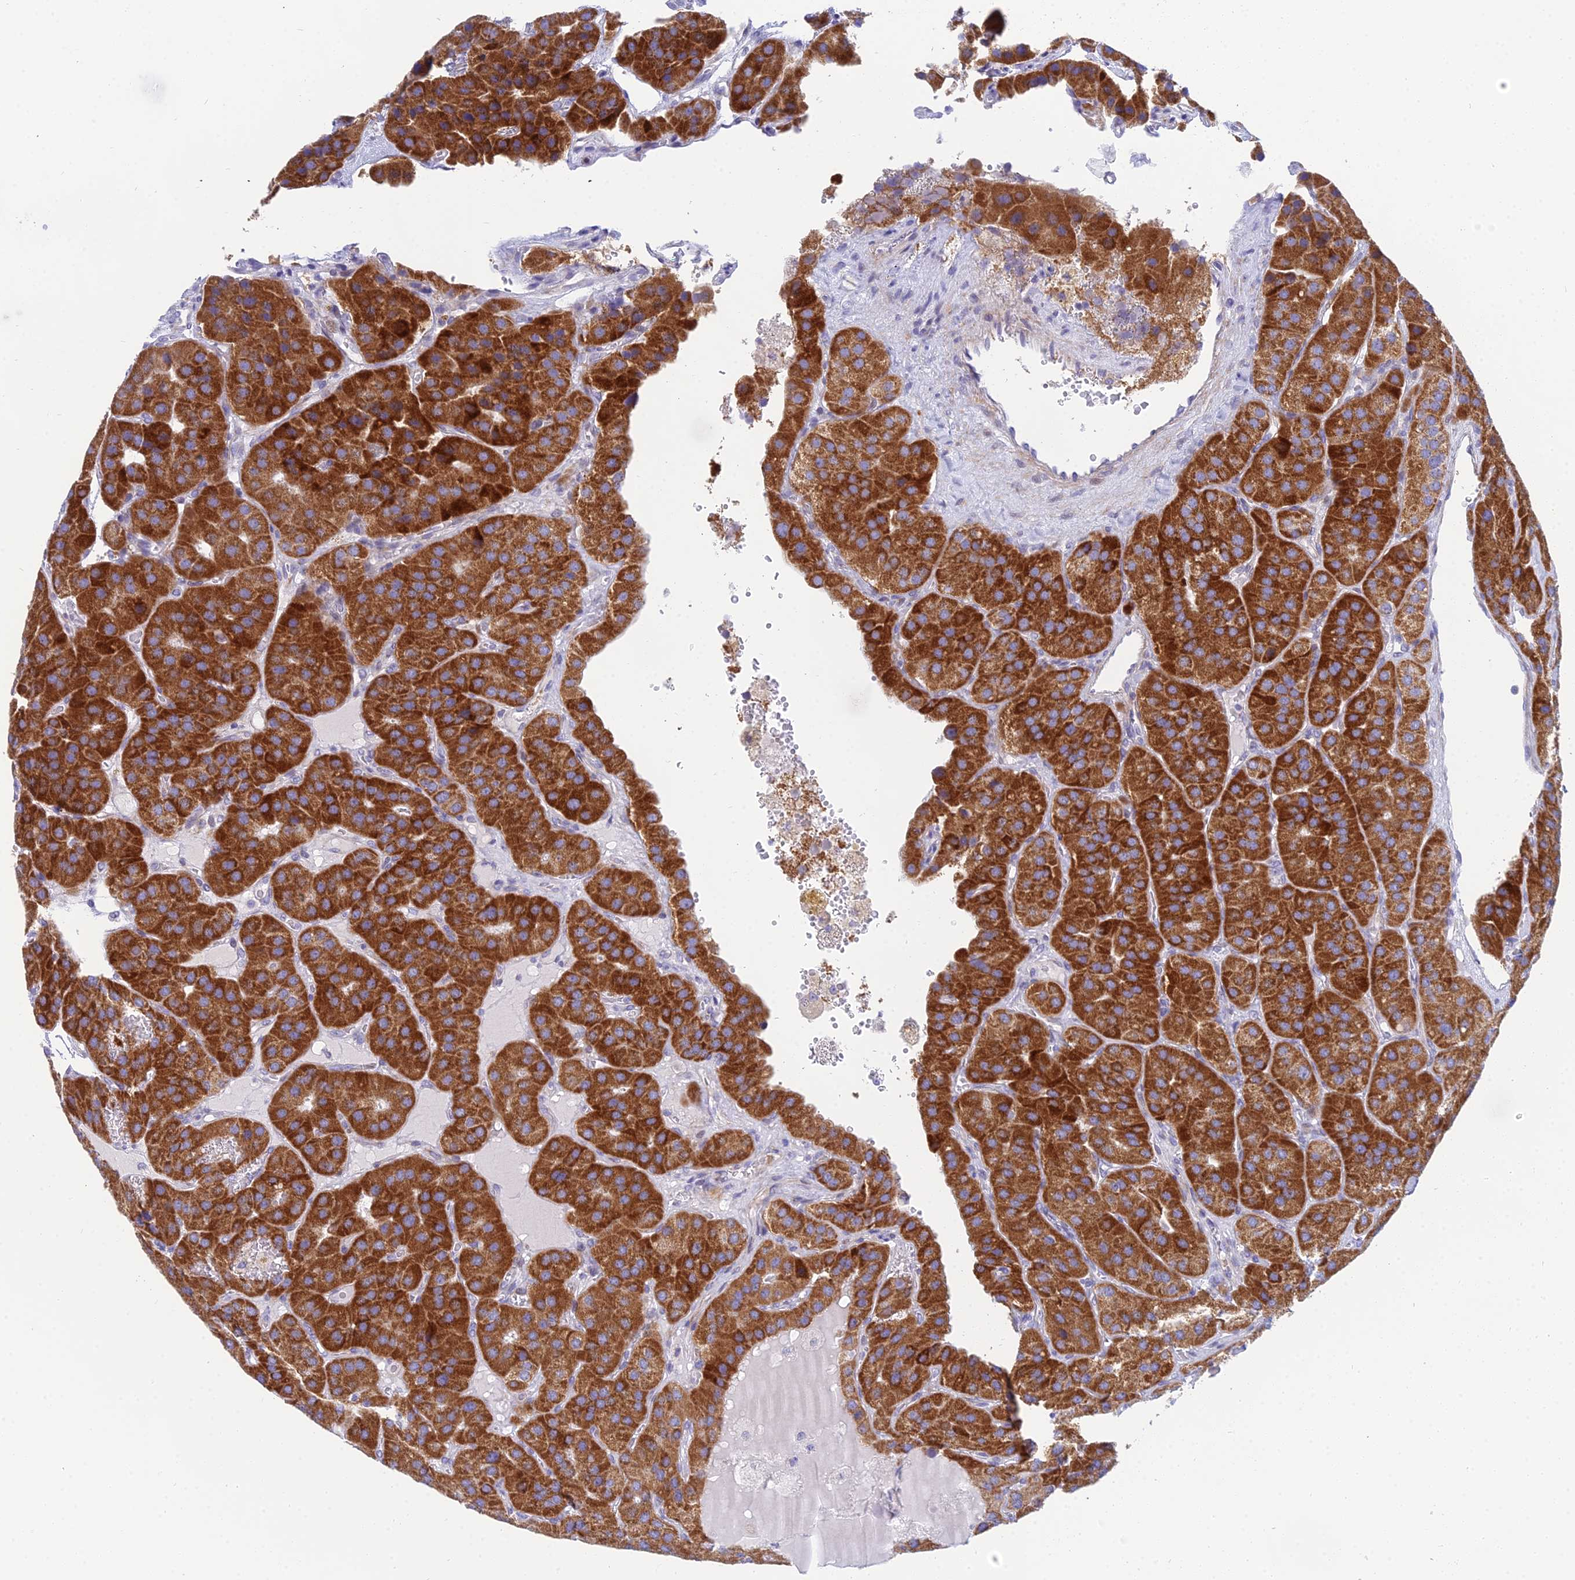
{"staining": {"intensity": "strong", "quantity": ">75%", "location": "cytoplasmic/membranous"}, "tissue": "parathyroid gland", "cell_type": "Glandular cells", "image_type": "normal", "snomed": [{"axis": "morphology", "description": "Normal tissue, NOS"}, {"axis": "morphology", "description": "Adenoma, NOS"}, {"axis": "topography", "description": "Parathyroid gland"}], "caption": "Protein expression analysis of benign human parathyroid gland reveals strong cytoplasmic/membranous expression in about >75% of glandular cells. (DAB (3,3'-diaminobenzidine) IHC, brown staining for protein, blue staining for nuclei).", "gene": "PRR13", "patient": {"sex": "female", "age": 86}}